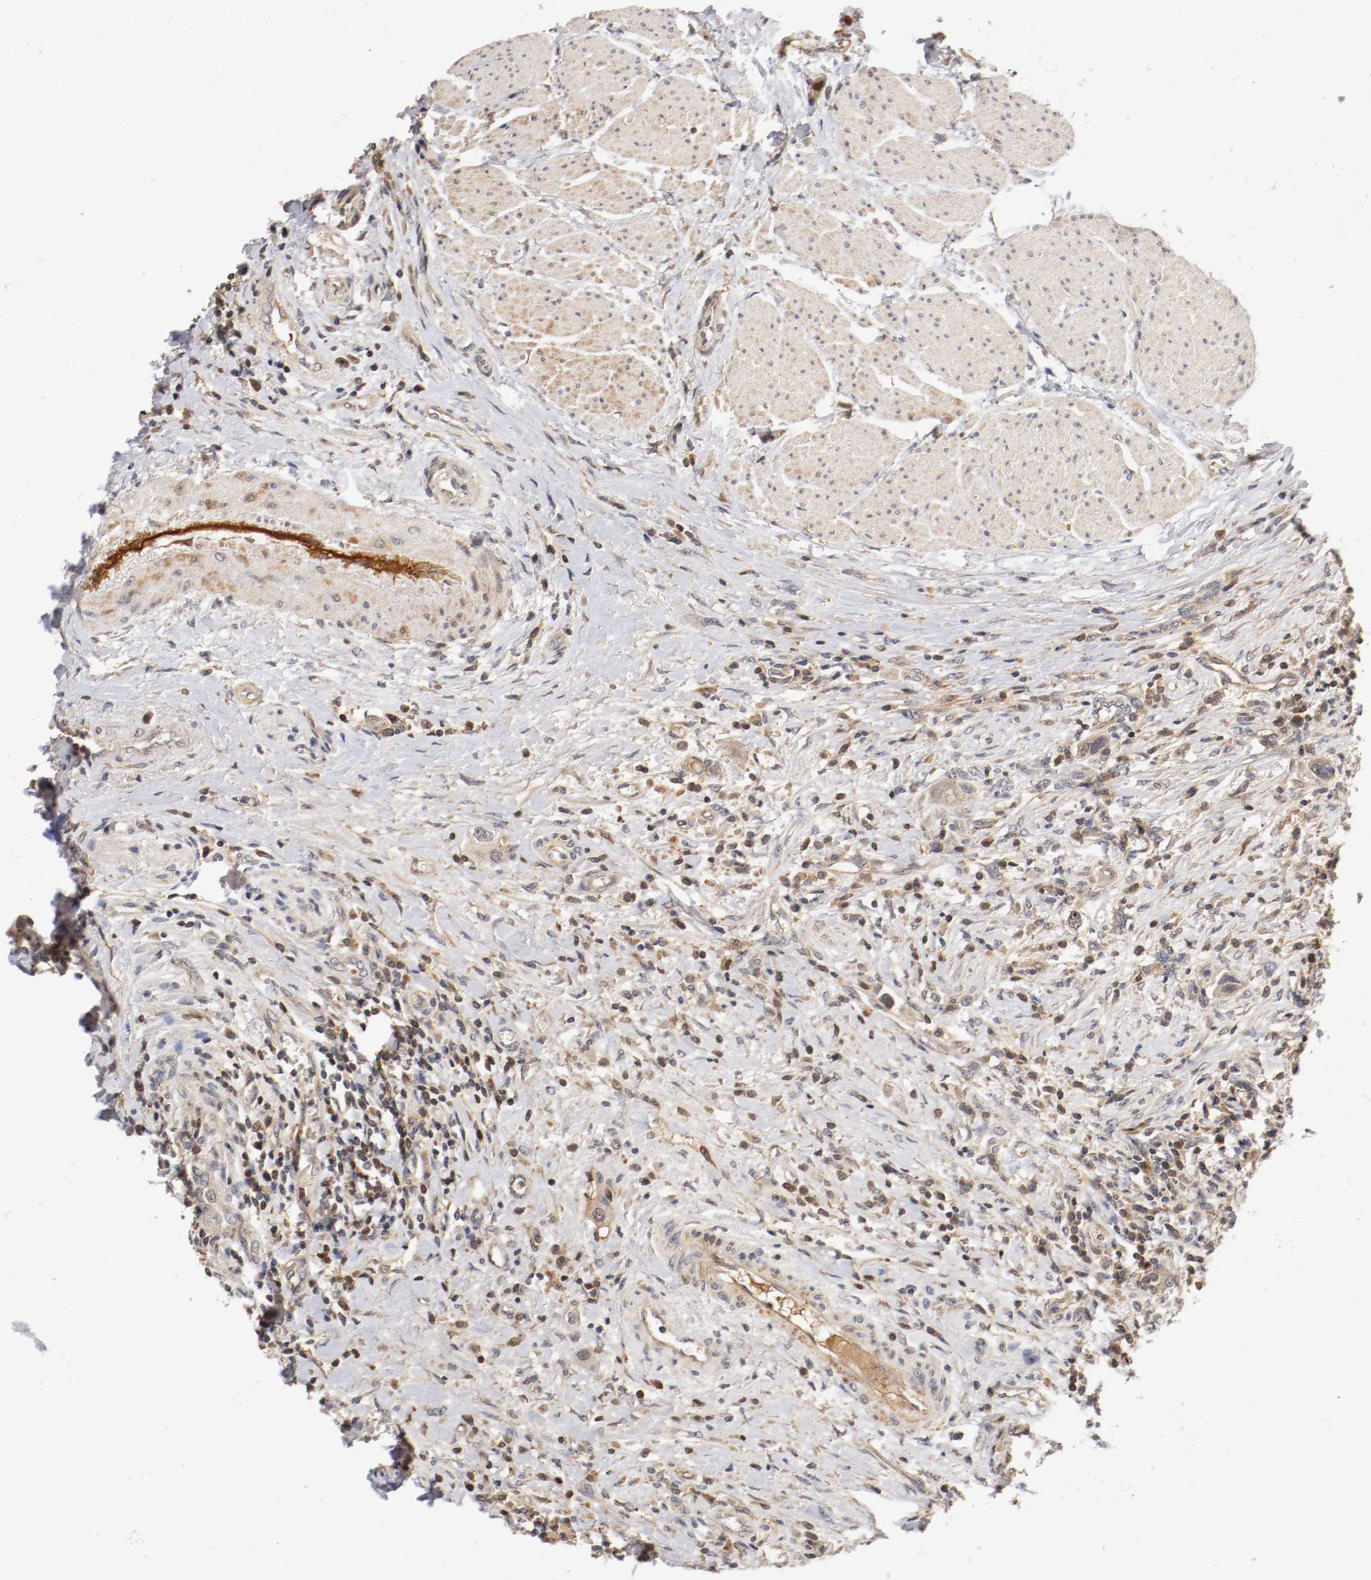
{"staining": {"intensity": "weak", "quantity": ">75%", "location": "cytoplasmic/membranous,nuclear"}, "tissue": "urothelial cancer", "cell_type": "Tumor cells", "image_type": "cancer", "snomed": [{"axis": "morphology", "description": "Urothelial carcinoma, High grade"}, {"axis": "topography", "description": "Urinary bladder"}], "caption": "The image displays staining of urothelial carcinoma (high-grade), revealing weak cytoplasmic/membranous and nuclear protein expression (brown color) within tumor cells.", "gene": "TNFRSF1B", "patient": {"sex": "male", "age": 50}}